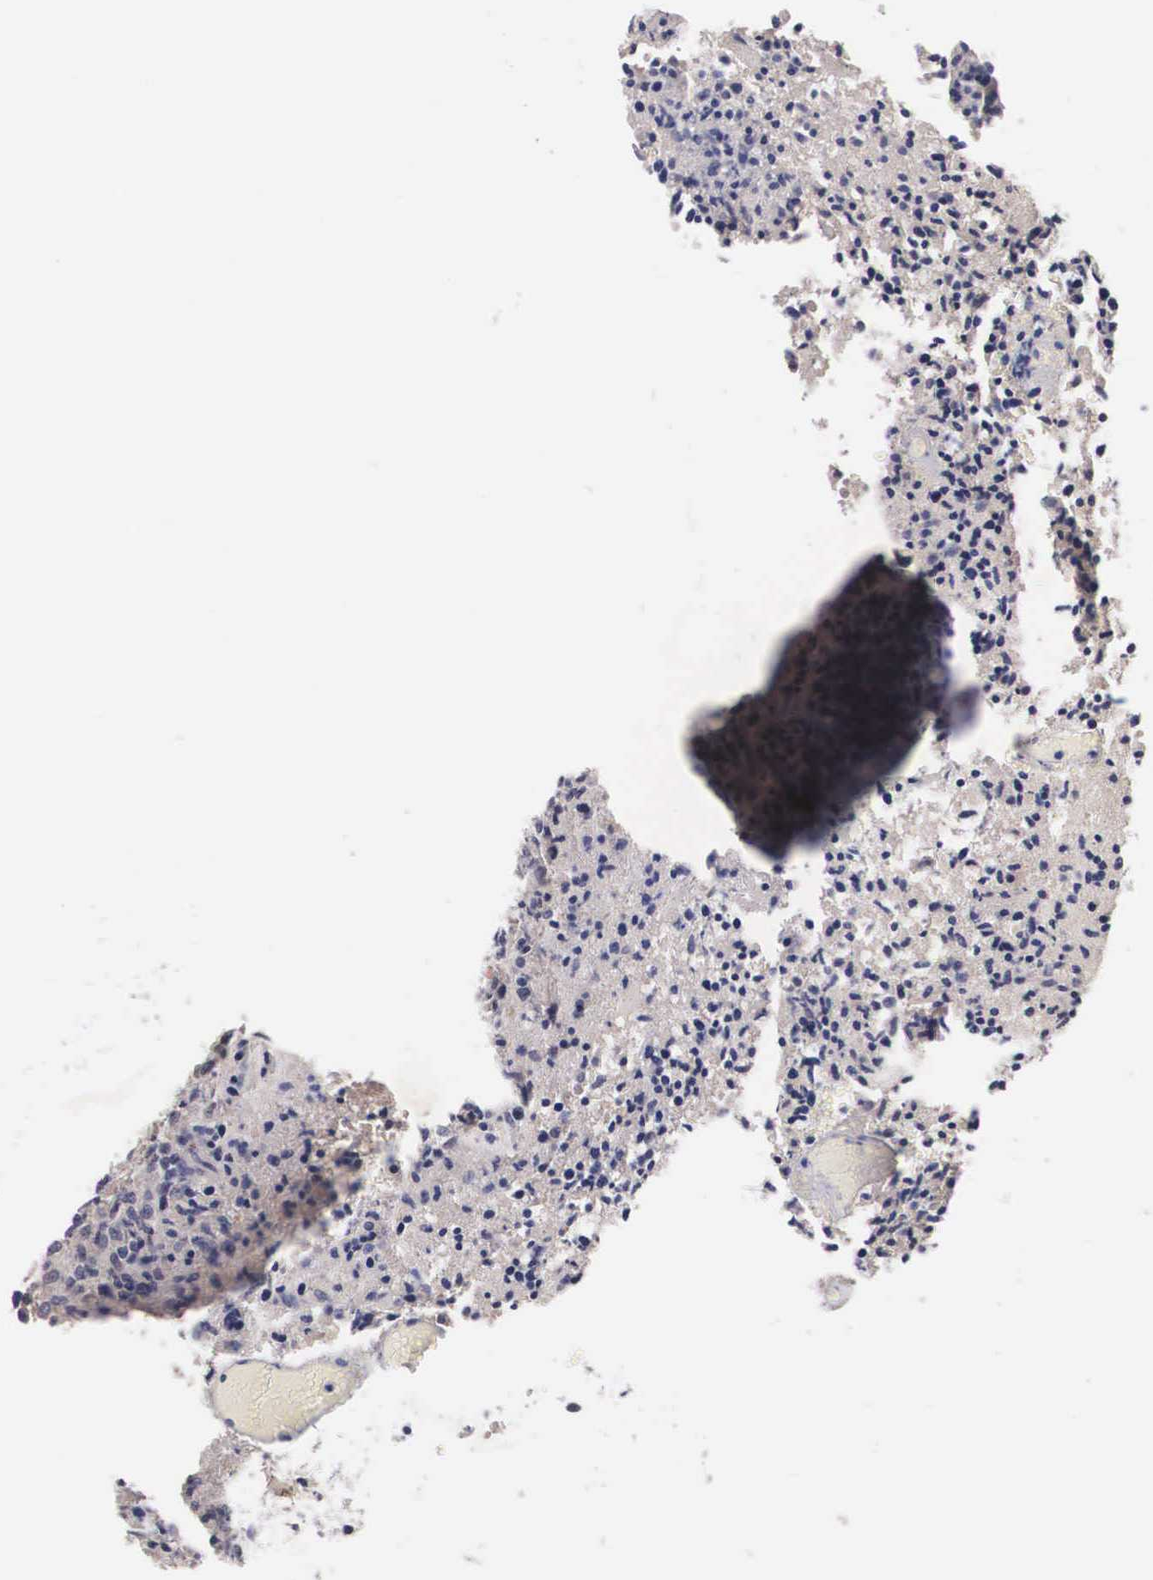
{"staining": {"intensity": "weak", "quantity": ">75%", "location": "cytoplasmic/membranous"}, "tissue": "glioma", "cell_type": "Tumor cells", "image_type": "cancer", "snomed": [{"axis": "morphology", "description": "Glioma, malignant, High grade"}, {"axis": "topography", "description": "Brain"}], "caption": "Immunohistochemical staining of glioma reveals low levels of weak cytoplasmic/membranous staining in approximately >75% of tumor cells.", "gene": "ABHD4", "patient": {"sex": "male", "age": 36}}